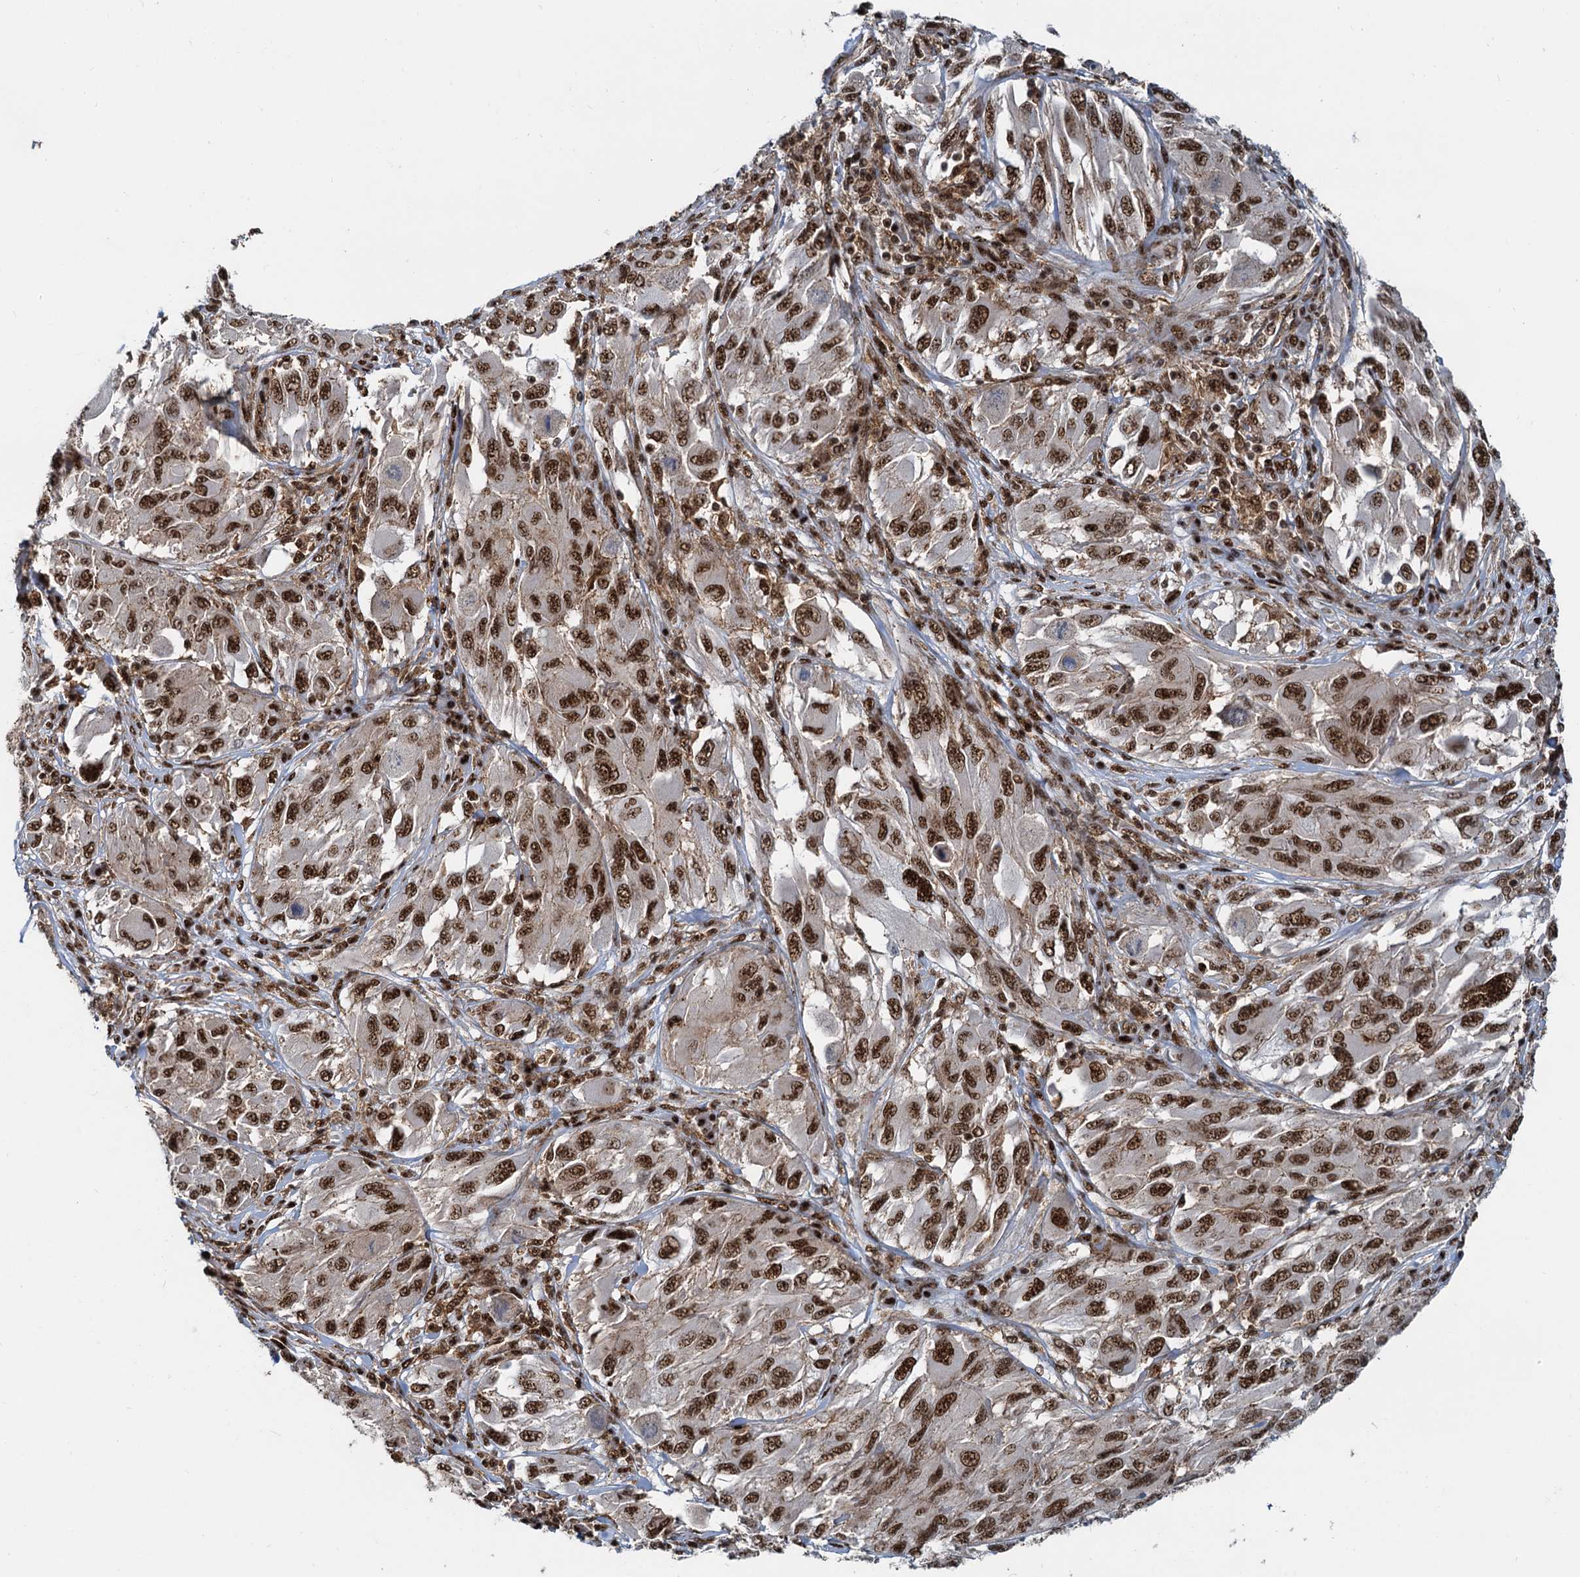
{"staining": {"intensity": "strong", "quantity": ">75%", "location": "nuclear"}, "tissue": "melanoma", "cell_type": "Tumor cells", "image_type": "cancer", "snomed": [{"axis": "morphology", "description": "Malignant melanoma, NOS"}, {"axis": "topography", "description": "Skin"}], "caption": "Tumor cells demonstrate strong nuclear expression in about >75% of cells in melanoma.", "gene": "RBM26", "patient": {"sex": "female", "age": 91}}